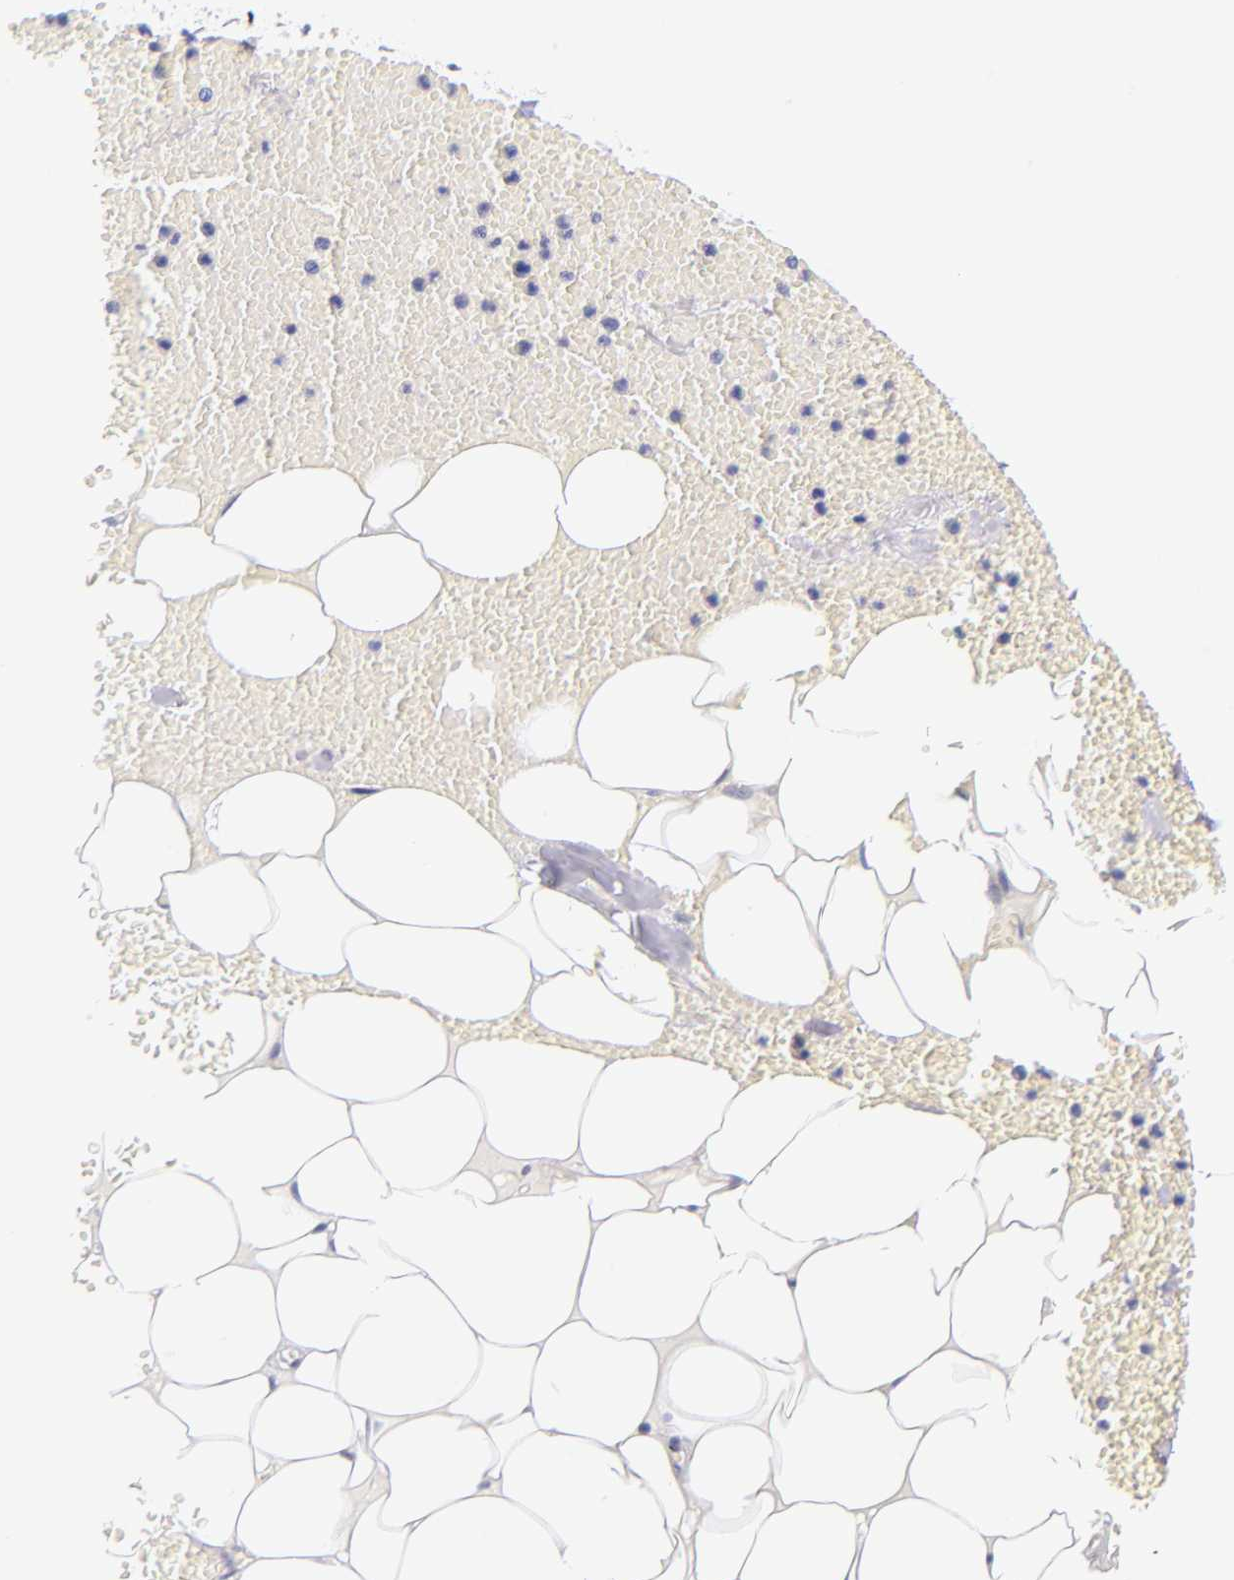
{"staining": {"intensity": "negative", "quantity": "none", "location": "none"}, "tissue": "adipose tissue", "cell_type": "Adipocytes", "image_type": "normal", "snomed": [{"axis": "morphology", "description": "Normal tissue, NOS"}, {"axis": "morphology", "description": "Inflammation, NOS"}, {"axis": "topography", "description": "Lymph node"}, {"axis": "topography", "description": "Peripheral nerve tissue"}], "caption": "Adipocytes show no significant protein positivity in unremarkable adipose tissue. (DAB (3,3'-diaminobenzidine) IHC, high magnification).", "gene": "SNRPB", "patient": {"sex": "male", "age": 52}}